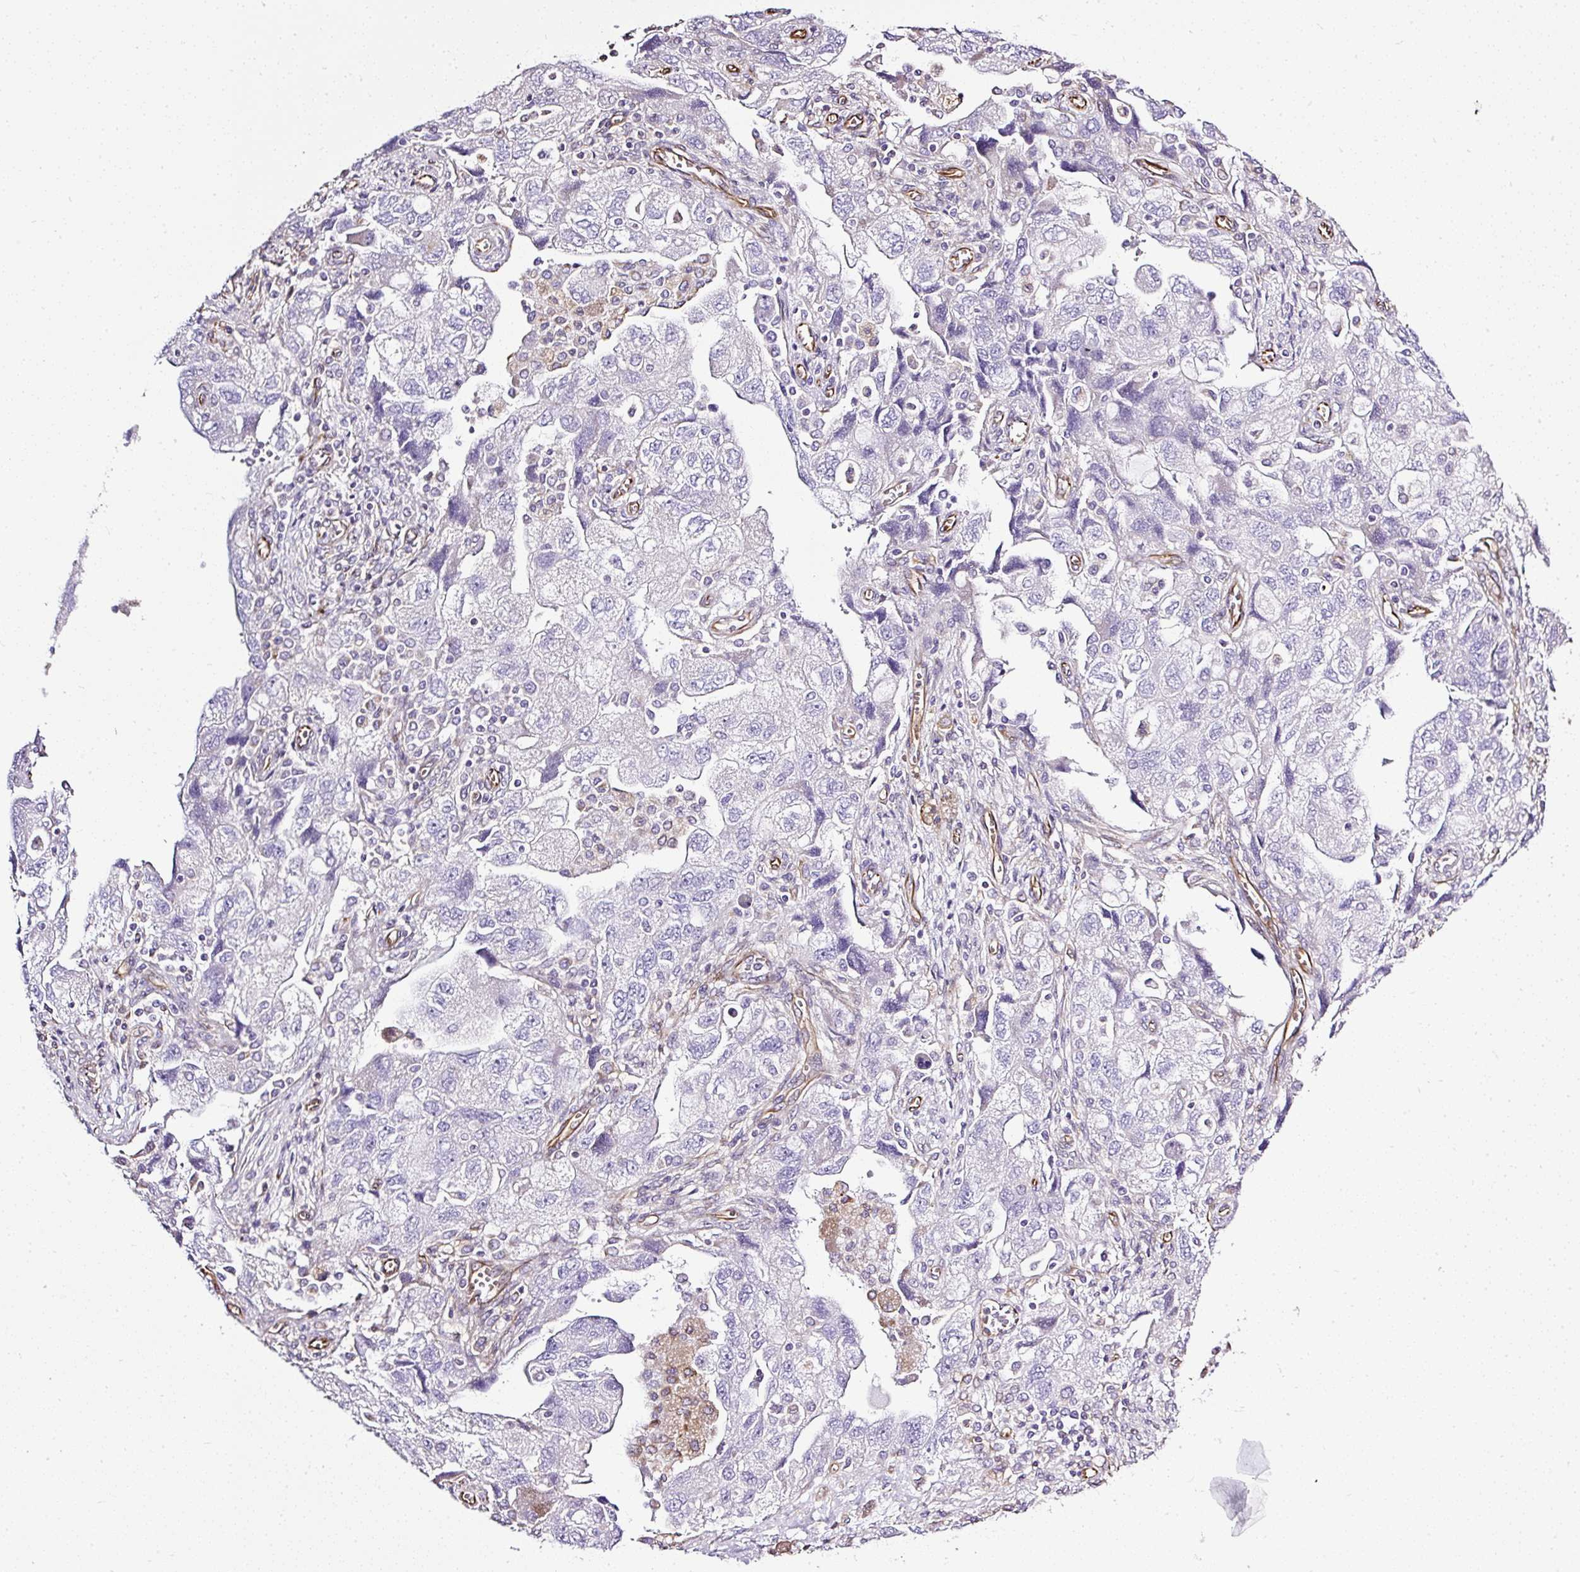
{"staining": {"intensity": "negative", "quantity": "none", "location": "none"}, "tissue": "ovarian cancer", "cell_type": "Tumor cells", "image_type": "cancer", "snomed": [{"axis": "morphology", "description": "Carcinoma, NOS"}, {"axis": "morphology", "description": "Cystadenocarcinoma, serous, NOS"}, {"axis": "topography", "description": "Ovary"}], "caption": "An image of ovarian carcinoma stained for a protein demonstrates no brown staining in tumor cells.", "gene": "PLS1", "patient": {"sex": "female", "age": 69}}